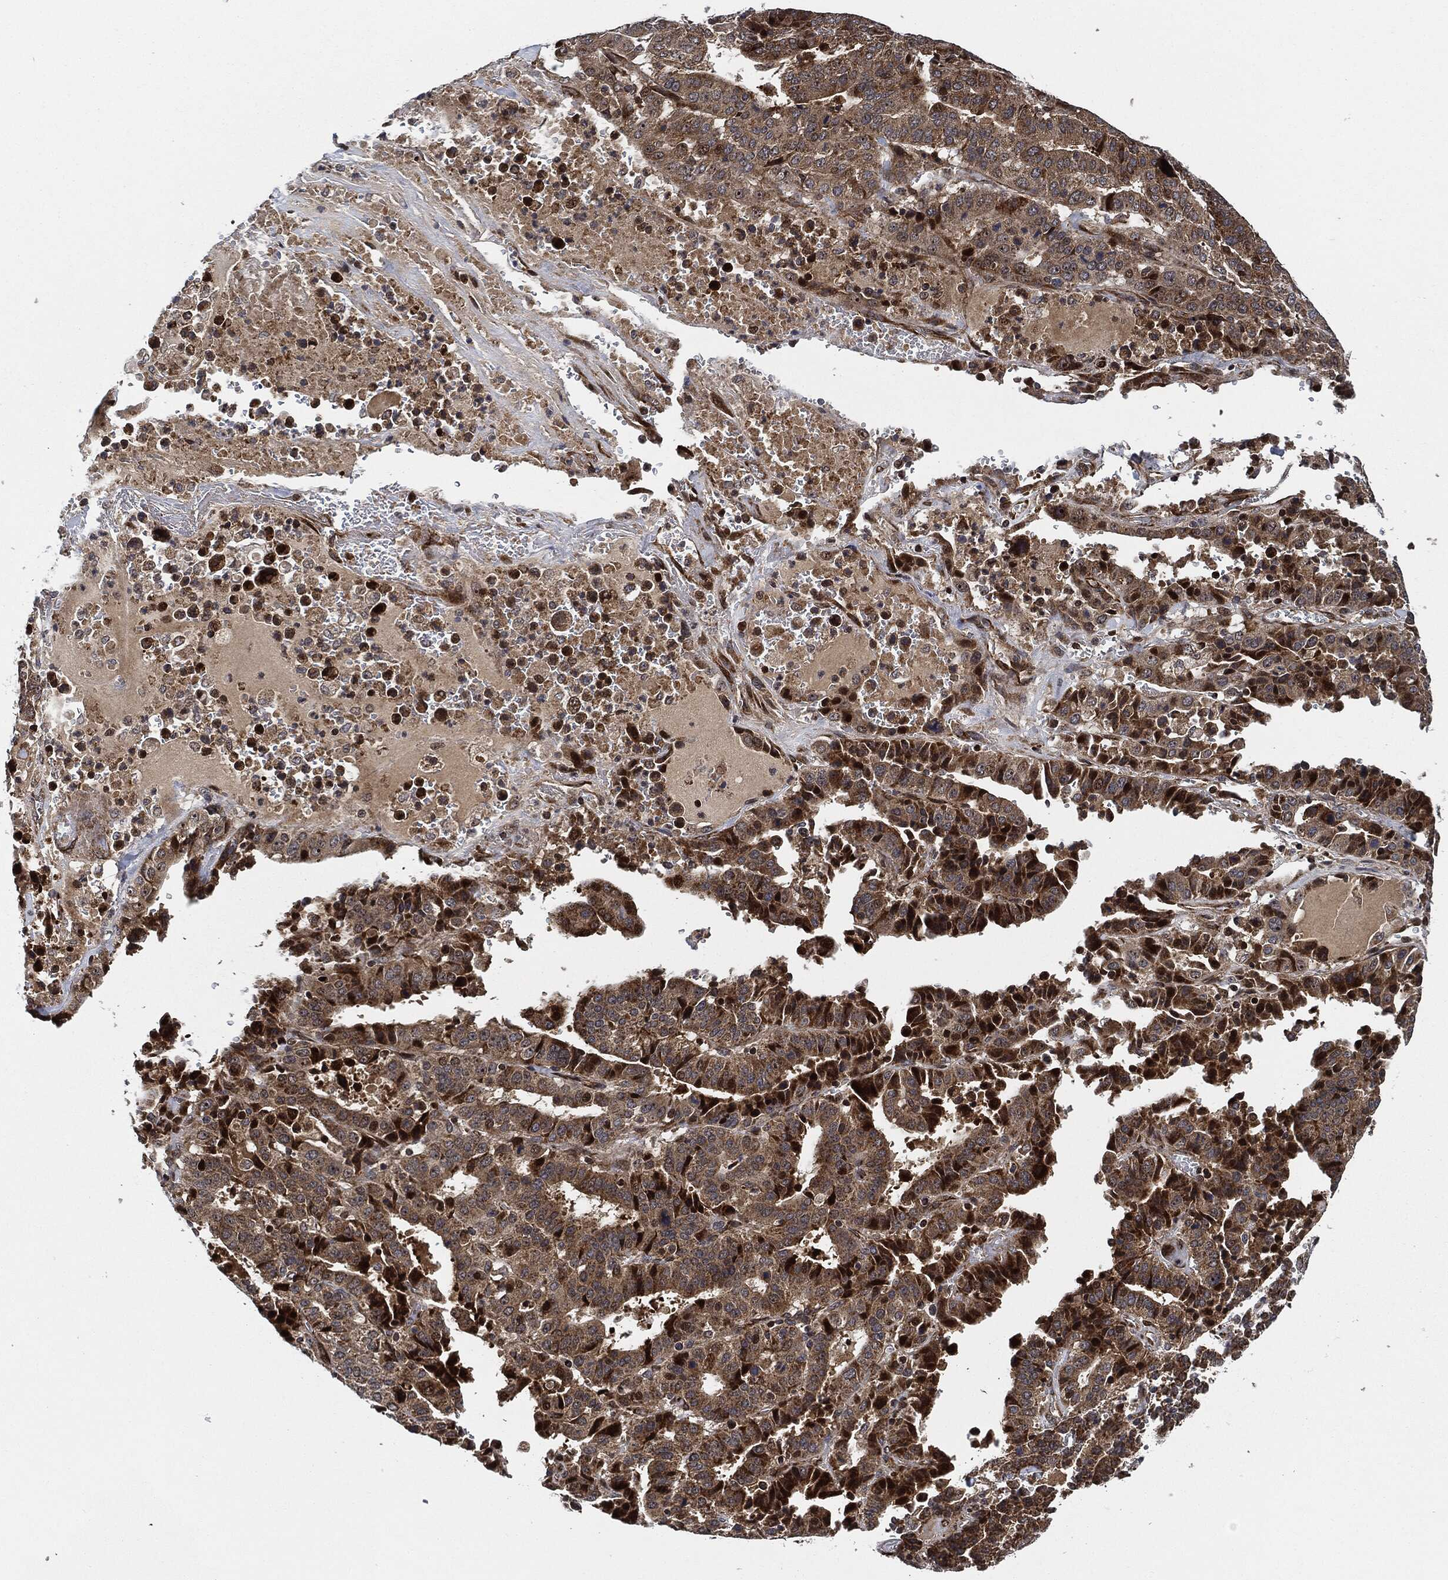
{"staining": {"intensity": "moderate", "quantity": "25%-75%", "location": "cytoplasmic/membranous"}, "tissue": "stomach cancer", "cell_type": "Tumor cells", "image_type": "cancer", "snomed": [{"axis": "morphology", "description": "Adenocarcinoma, NOS"}, {"axis": "topography", "description": "Stomach"}], "caption": "An immunohistochemistry photomicrograph of tumor tissue is shown. Protein staining in brown labels moderate cytoplasmic/membranous positivity in stomach cancer (adenocarcinoma) within tumor cells.", "gene": "RNASEL", "patient": {"sex": "male", "age": 48}}